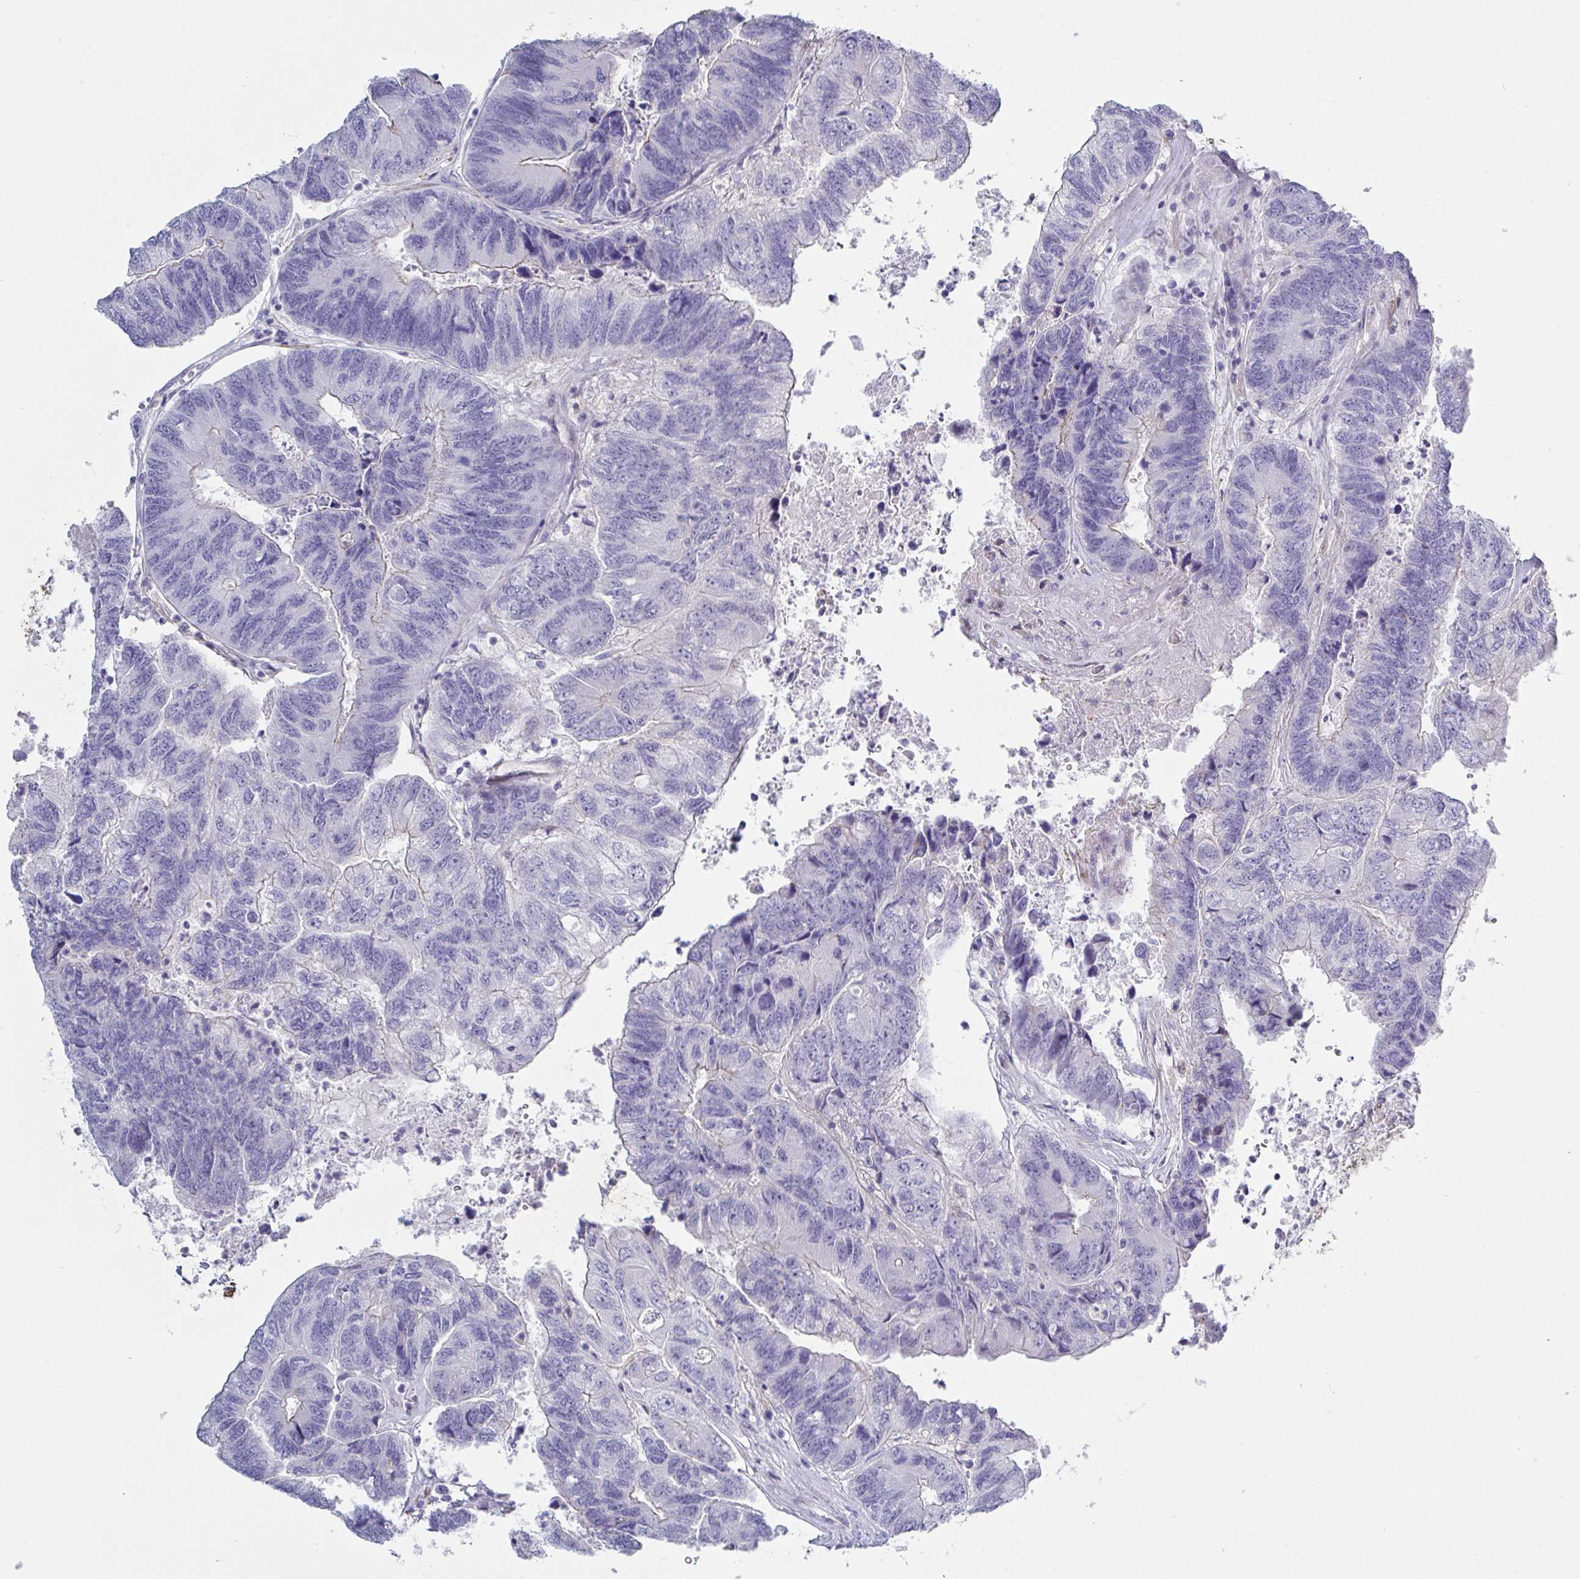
{"staining": {"intensity": "negative", "quantity": "none", "location": "none"}, "tissue": "colorectal cancer", "cell_type": "Tumor cells", "image_type": "cancer", "snomed": [{"axis": "morphology", "description": "Adenocarcinoma, NOS"}, {"axis": "topography", "description": "Colon"}], "caption": "A micrograph of human colorectal adenocarcinoma is negative for staining in tumor cells. (Immunohistochemistry, brightfield microscopy, high magnification).", "gene": "OR5P3", "patient": {"sex": "female", "age": 67}}